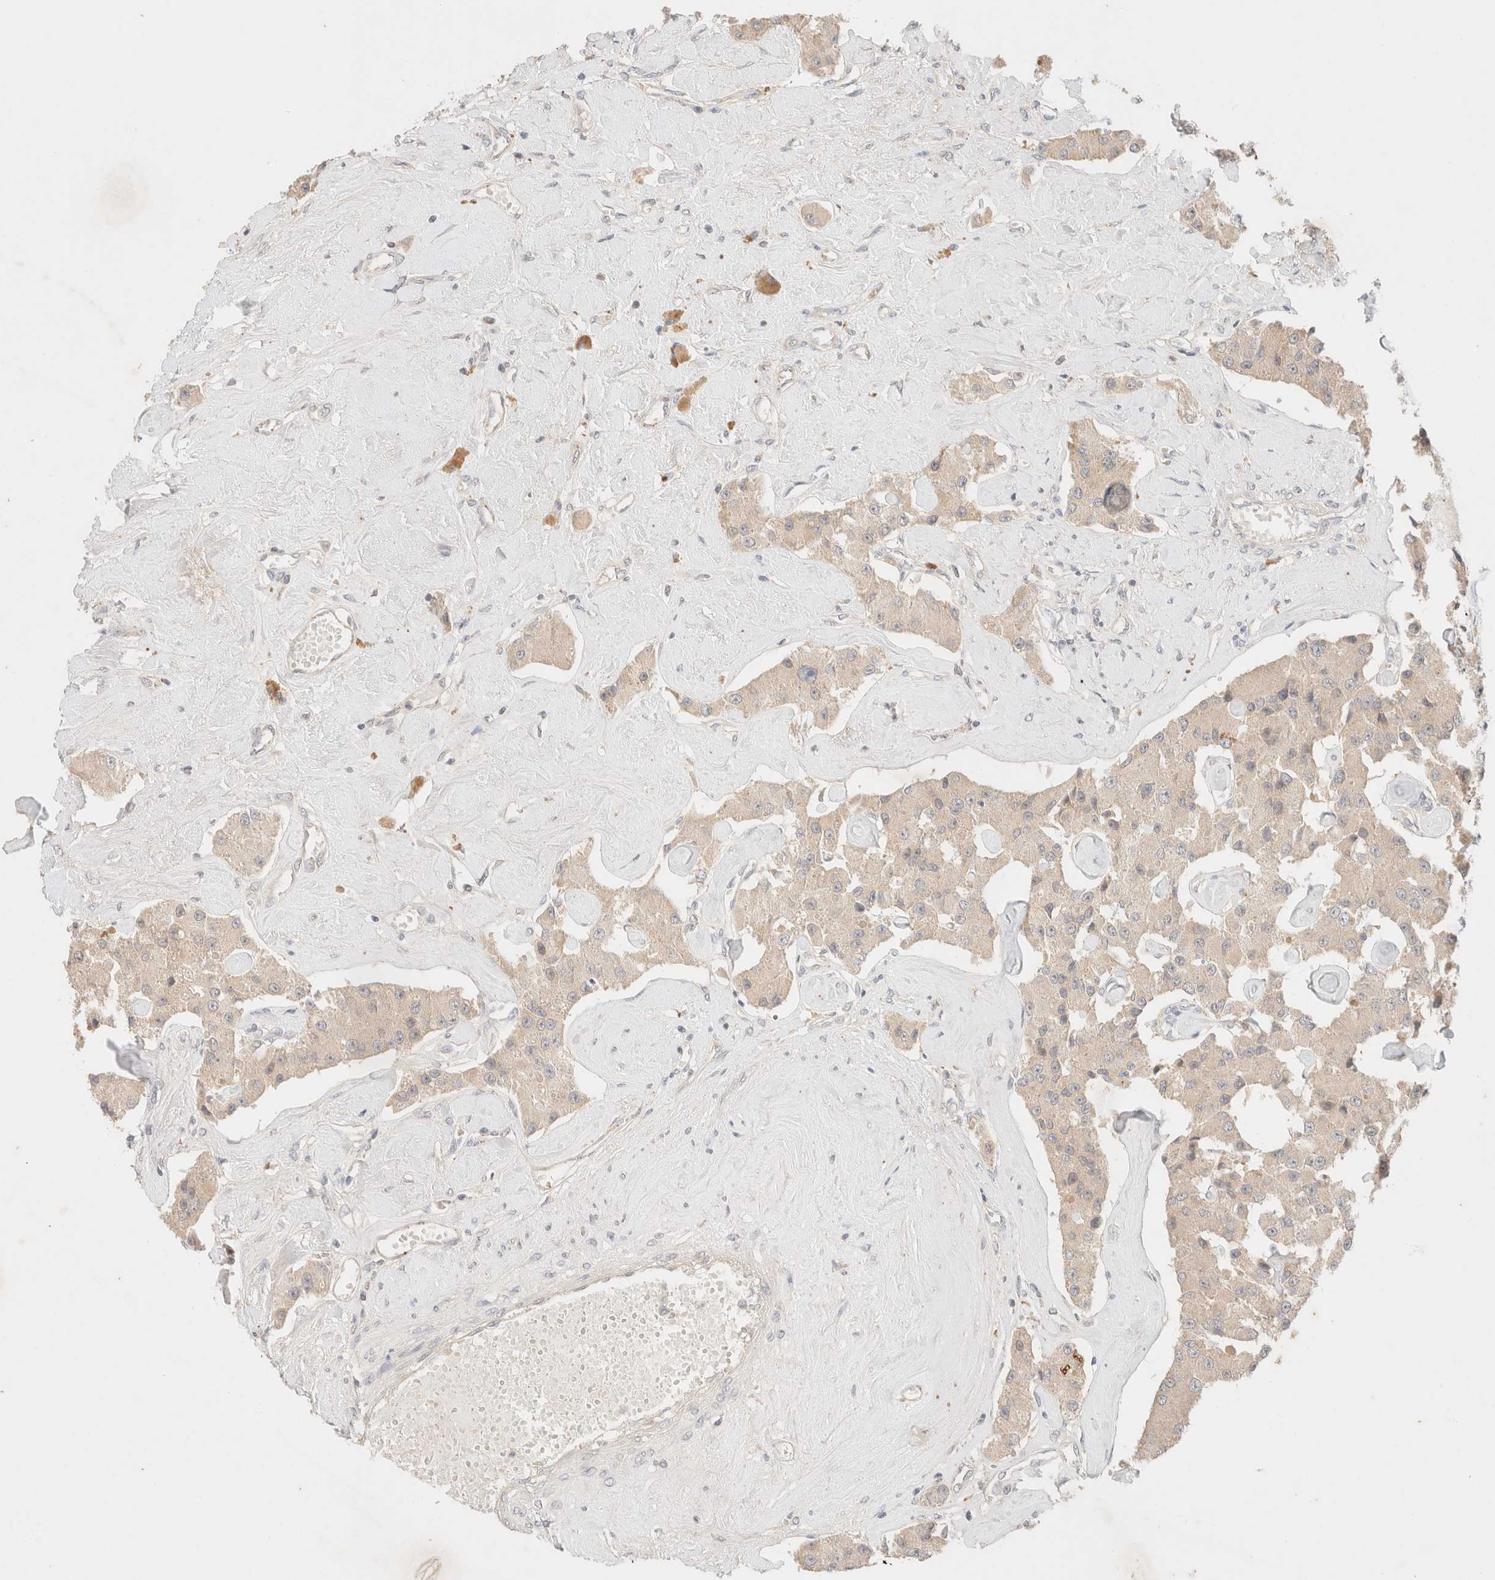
{"staining": {"intensity": "weak", "quantity": "<25%", "location": "cytoplasmic/membranous"}, "tissue": "carcinoid", "cell_type": "Tumor cells", "image_type": "cancer", "snomed": [{"axis": "morphology", "description": "Carcinoid, malignant, NOS"}, {"axis": "topography", "description": "Pancreas"}], "caption": "The IHC photomicrograph has no significant expression in tumor cells of malignant carcinoid tissue.", "gene": "SARM1", "patient": {"sex": "male", "age": 41}}